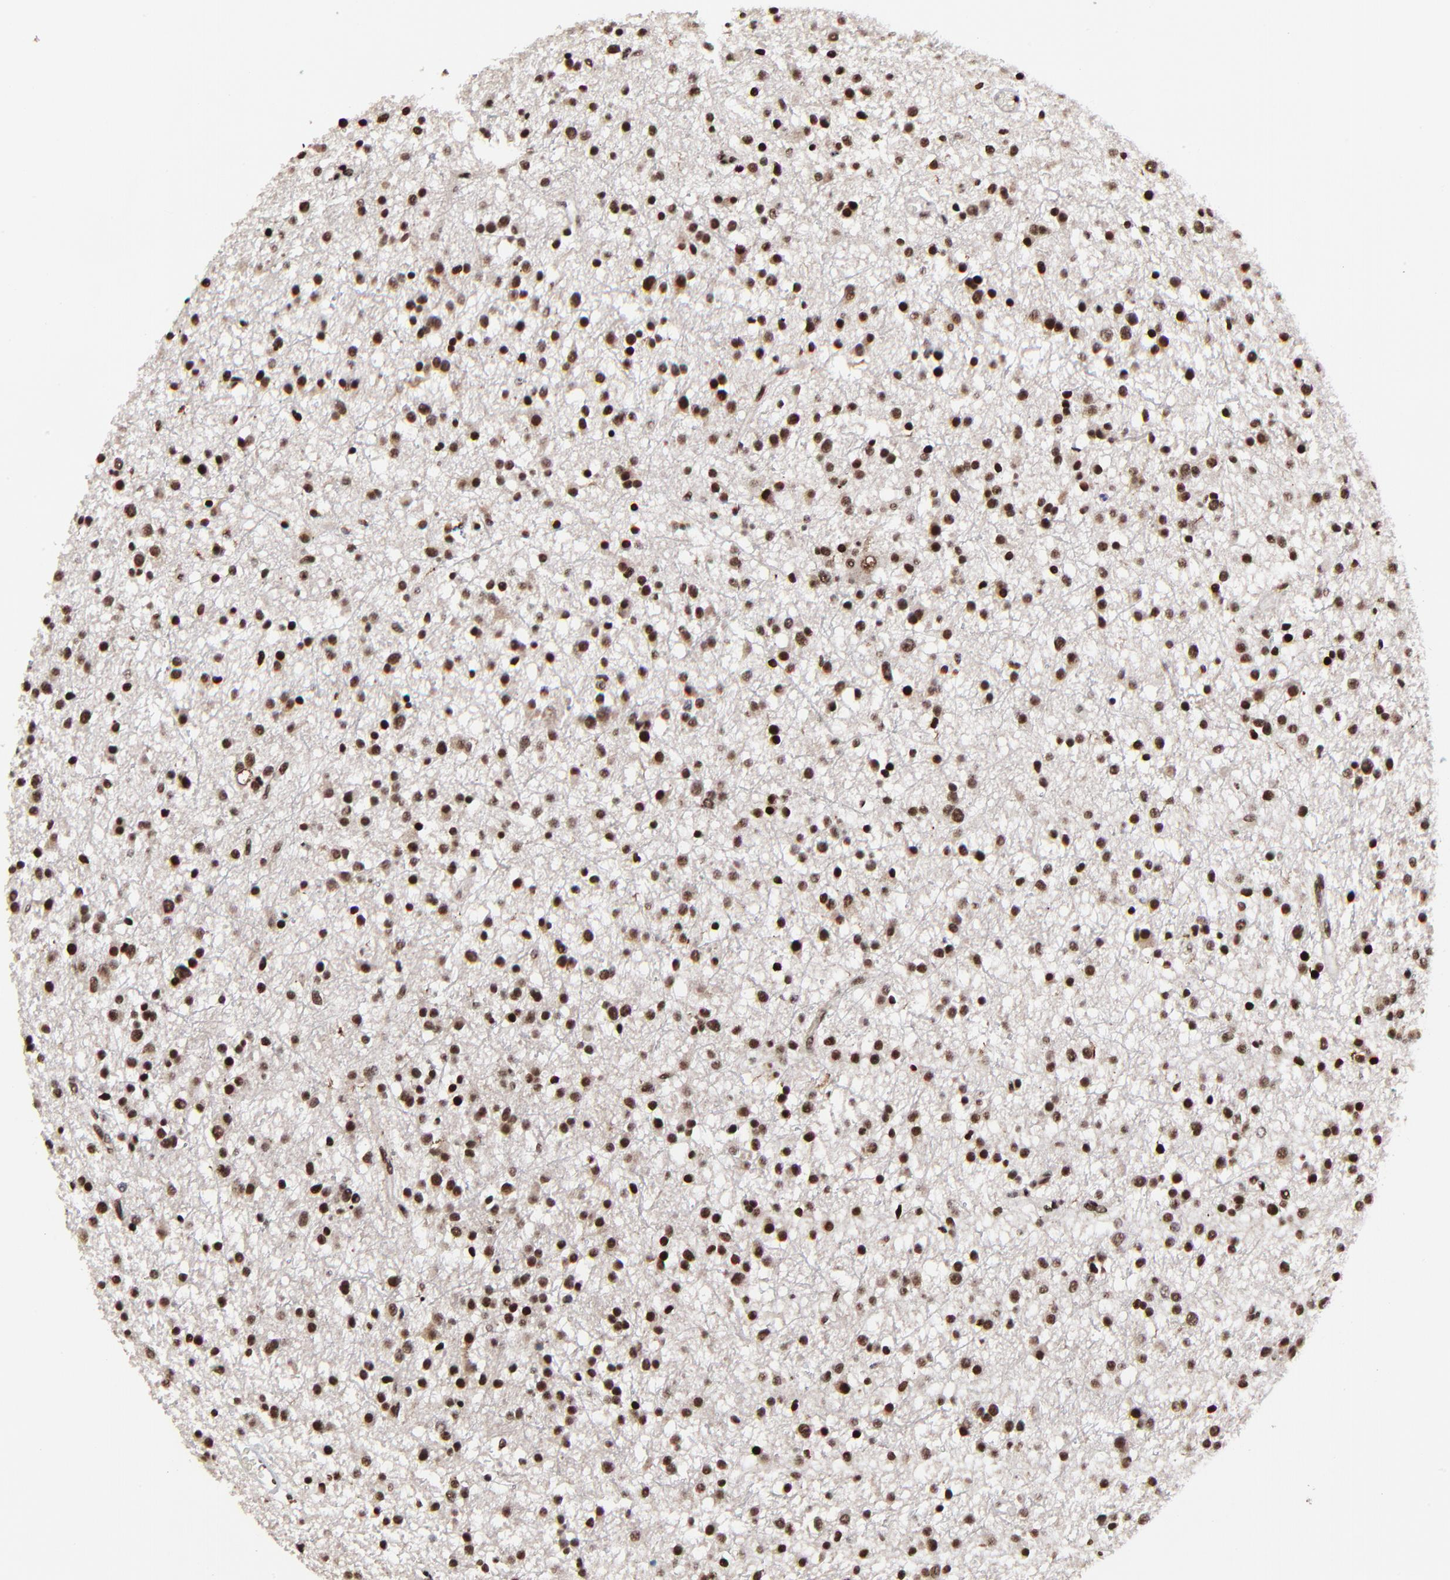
{"staining": {"intensity": "strong", "quantity": ">75%", "location": "nuclear"}, "tissue": "glioma", "cell_type": "Tumor cells", "image_type": "cancer", "snomed": [{"axis": "morphology", "description": "Glioma, malignant, Low grade"}, {"axis": "topography", "description": "Brain"}], "caption": "Approximately >75% of tumor cells in glioma display strong nuclear protein staining as visualized by brown immunohistochemical staining.", "gene": "RBM22", "patient": {"sex": "female", "age": 36}}